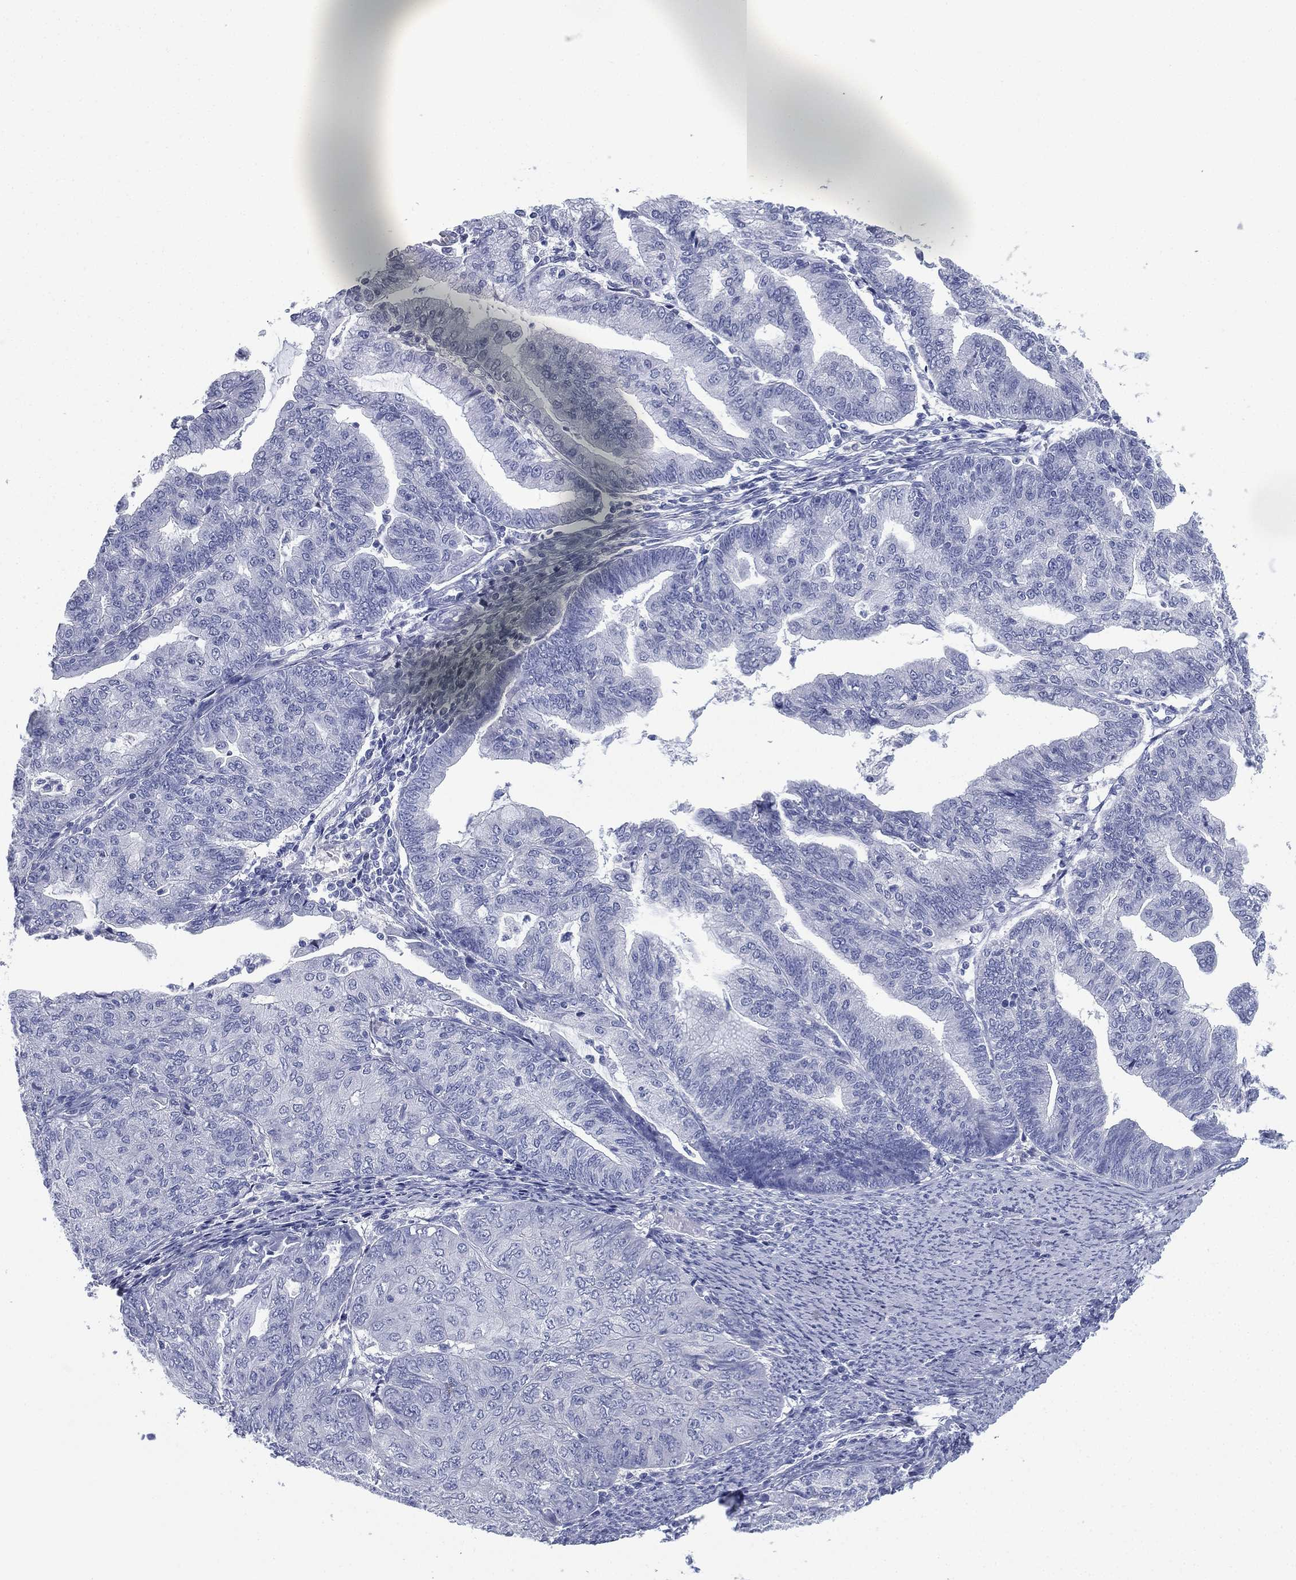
{"staining": {"intensity": "negative", "quantity": "none", "location": "none"}, "tissue": "endometrial cancer", "cell_type": "Tumor cells", "image_type": "cancer", "snomed": [{"axis": "morphology", "description": "Adenocarcinoma, NOS"}, {"axis": "topography", "description": "Endometrium"}], "caption": "Tumor cells are negative for brown protein staining in adenocarcinoma (endometrial).", "gene": "FCER2", "patient": {"sex": "female", "age": 82}}